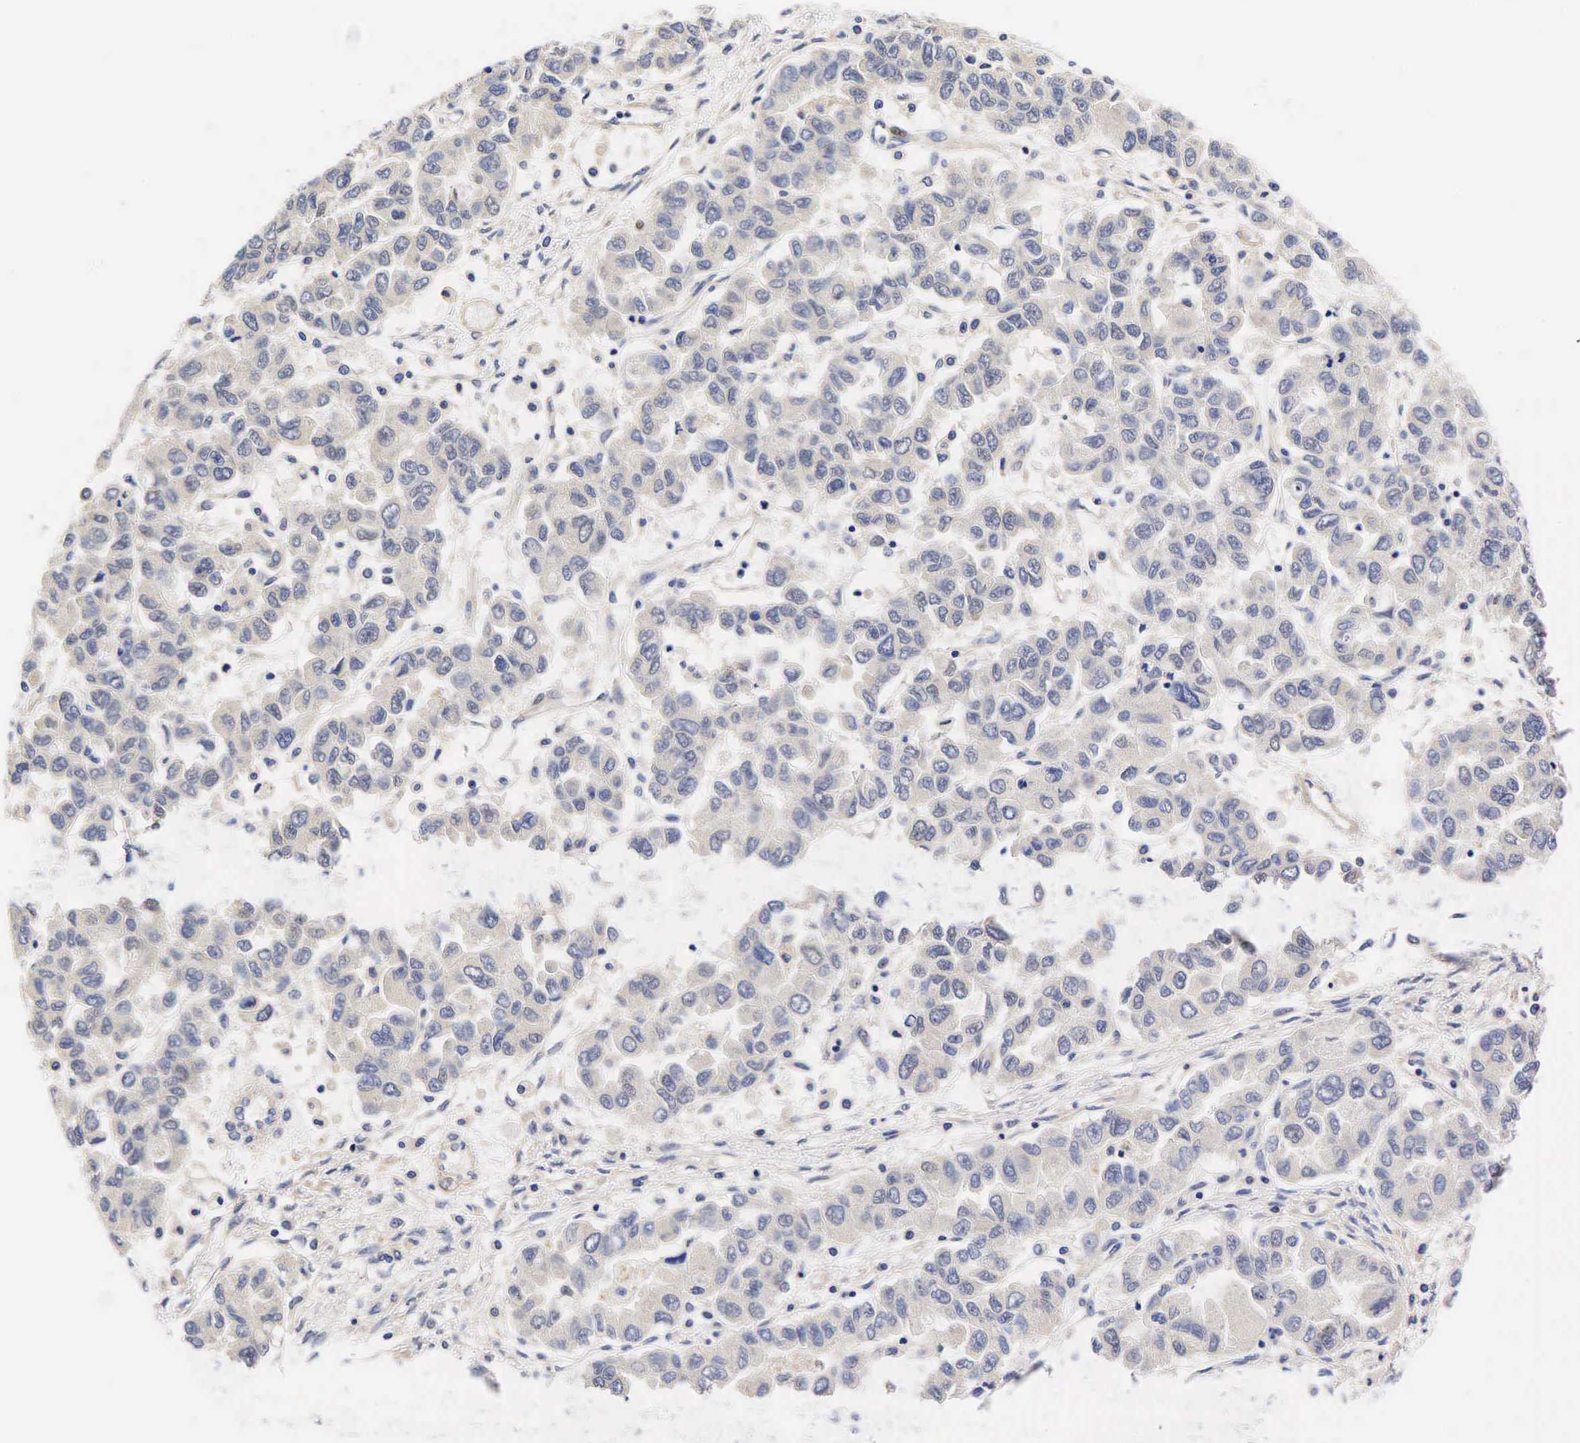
{"staining": {"intensity": "negative", "quantity": "none", "location": "none"}, "tissue": "ovarian cancer", "cell_type": "Tumor cells", "image_type": "cancer", "snomed": [{"axis": "morphology", "description": "Cystadenocarcinoma, serous, NOS"}, {"axis": "topography", "description": "Ovary"}], "caption": "Photomicrograph shows no protein expression in tumor cells of ovarian cancer tissue.", "gene": "CCND1", "patient": {"sex": "female", "age": 84}}